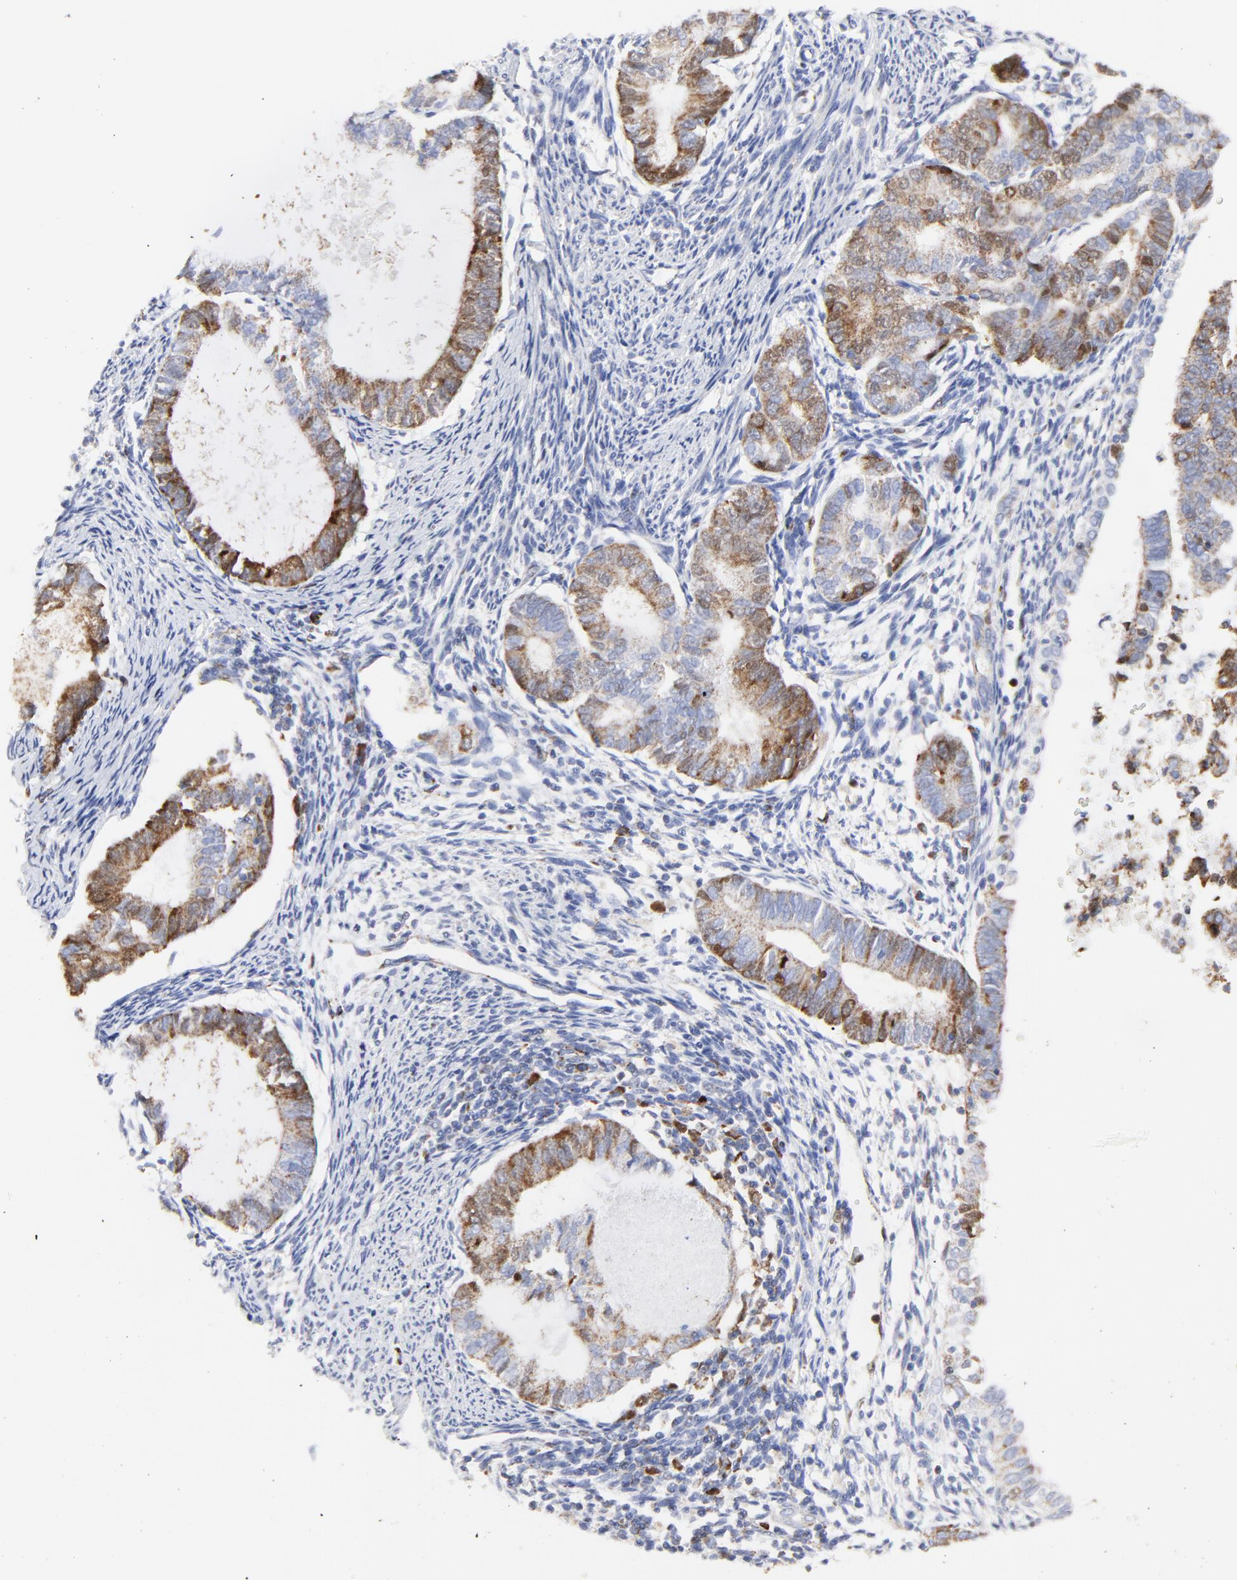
{"staining": {"intensity": "moderate", "quantity": ">75%", "location": "cytoplasmic/membranous"}, "tissue": "endometrial cancer", "cell_type": "Tumor cells", "image_type": "cancer", "snomed": [{"axis": "morphology", "description": "Adenocarcinoma, NOS"}, {"axis": "topography", "description": "Endometrium"}], "caption": "High-magnification brightfield microscopy of adenocarcinoma (endometrial) stained with DAB (3,3'-diaminobenzidine) (brown) and counterstained with hematoxylin (blue). tumor cells exhibit moderate cytoplasmic/membranous positivity is seen in approximately>75% of cells. Ihc stains the protein of interest in brown and the nuclei are stained blue.", "gene": "NCAPH", "patient": {"sex": "female", "age": 63}}